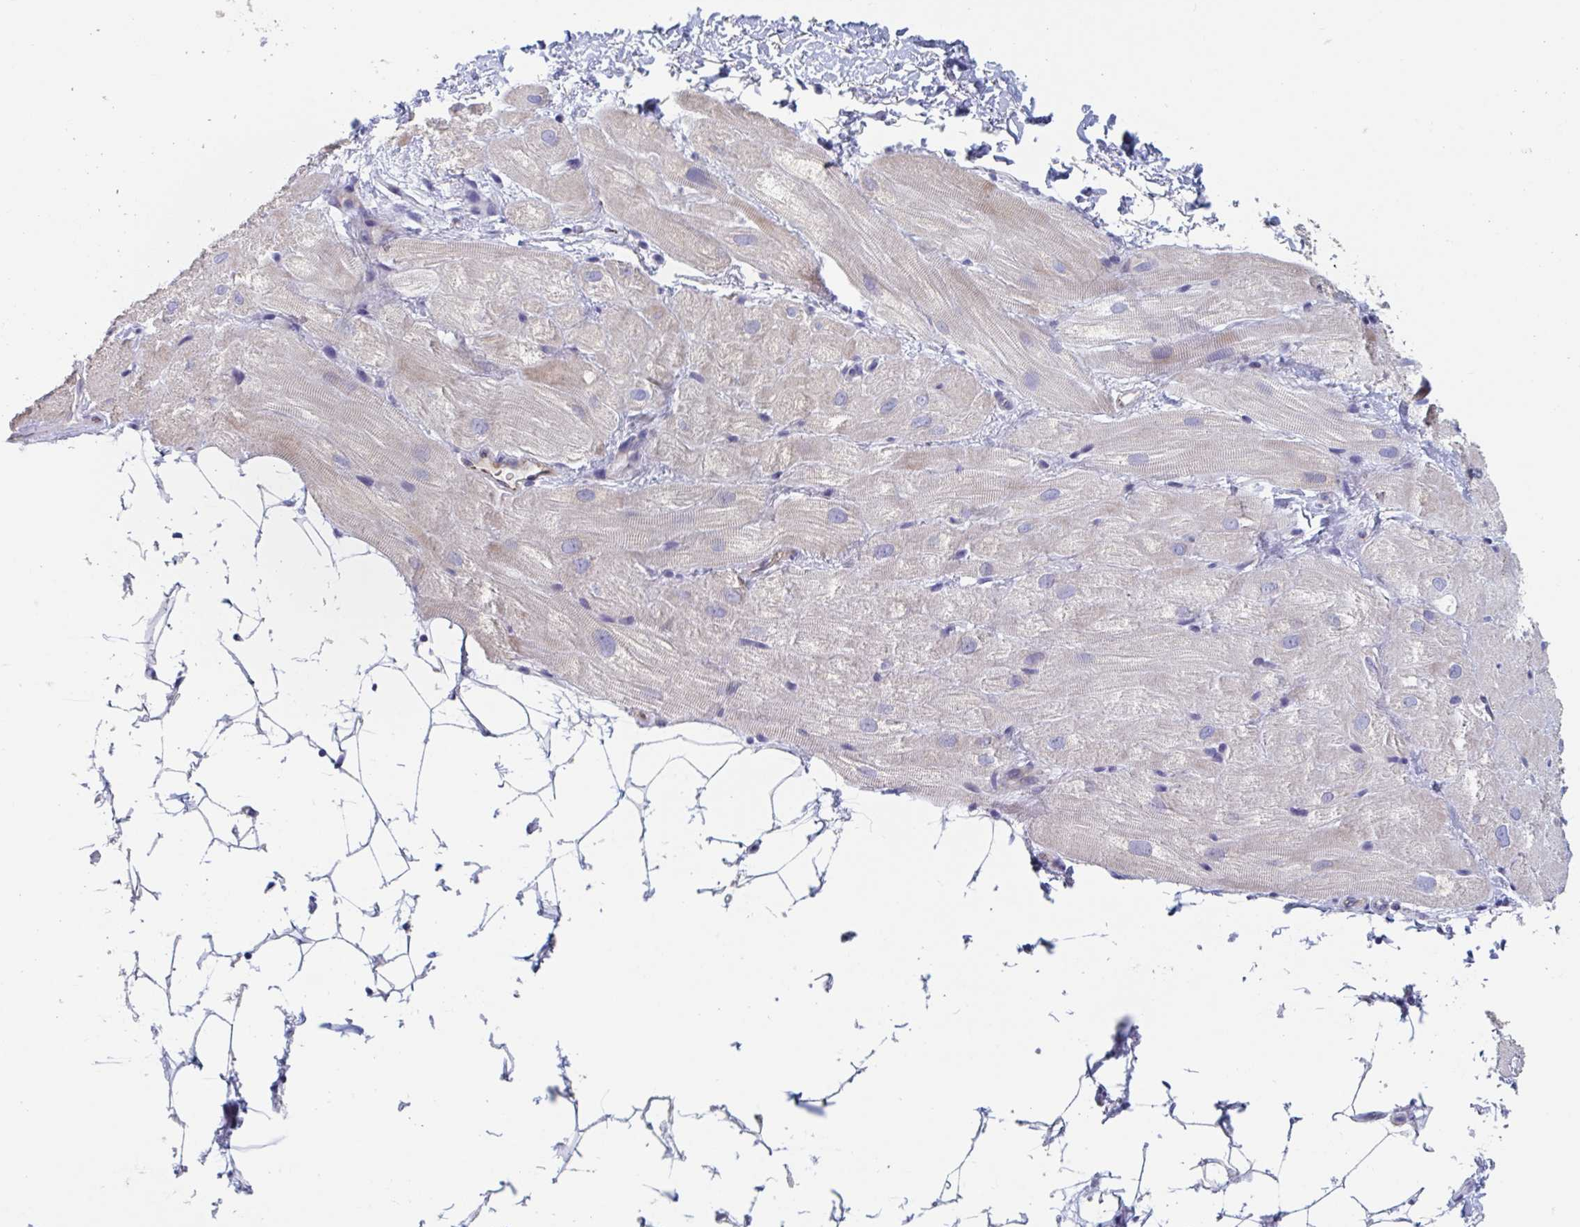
{"staining": {"intensity": "moderate", "quantity": "25%-75%", "location": "cytoplasmic/membranous"}, "tissue": "heart muscle", "cell_type": "Cardiomyocytes", "image_type": "normal", "snomed": [{"axis": "morphology", "description": "Normal tissue, NOS"}, {"axis": "topography", "description": "Heart"}], "caption": "Protein staining exhibits moderate cytoplasmic/membranous positivity in approximately 25%-75% of cardiomyocytes in unremarkable heart muscle.", "gene": "ABHD16A", "patient": {"sex": "male", "age": 62}}